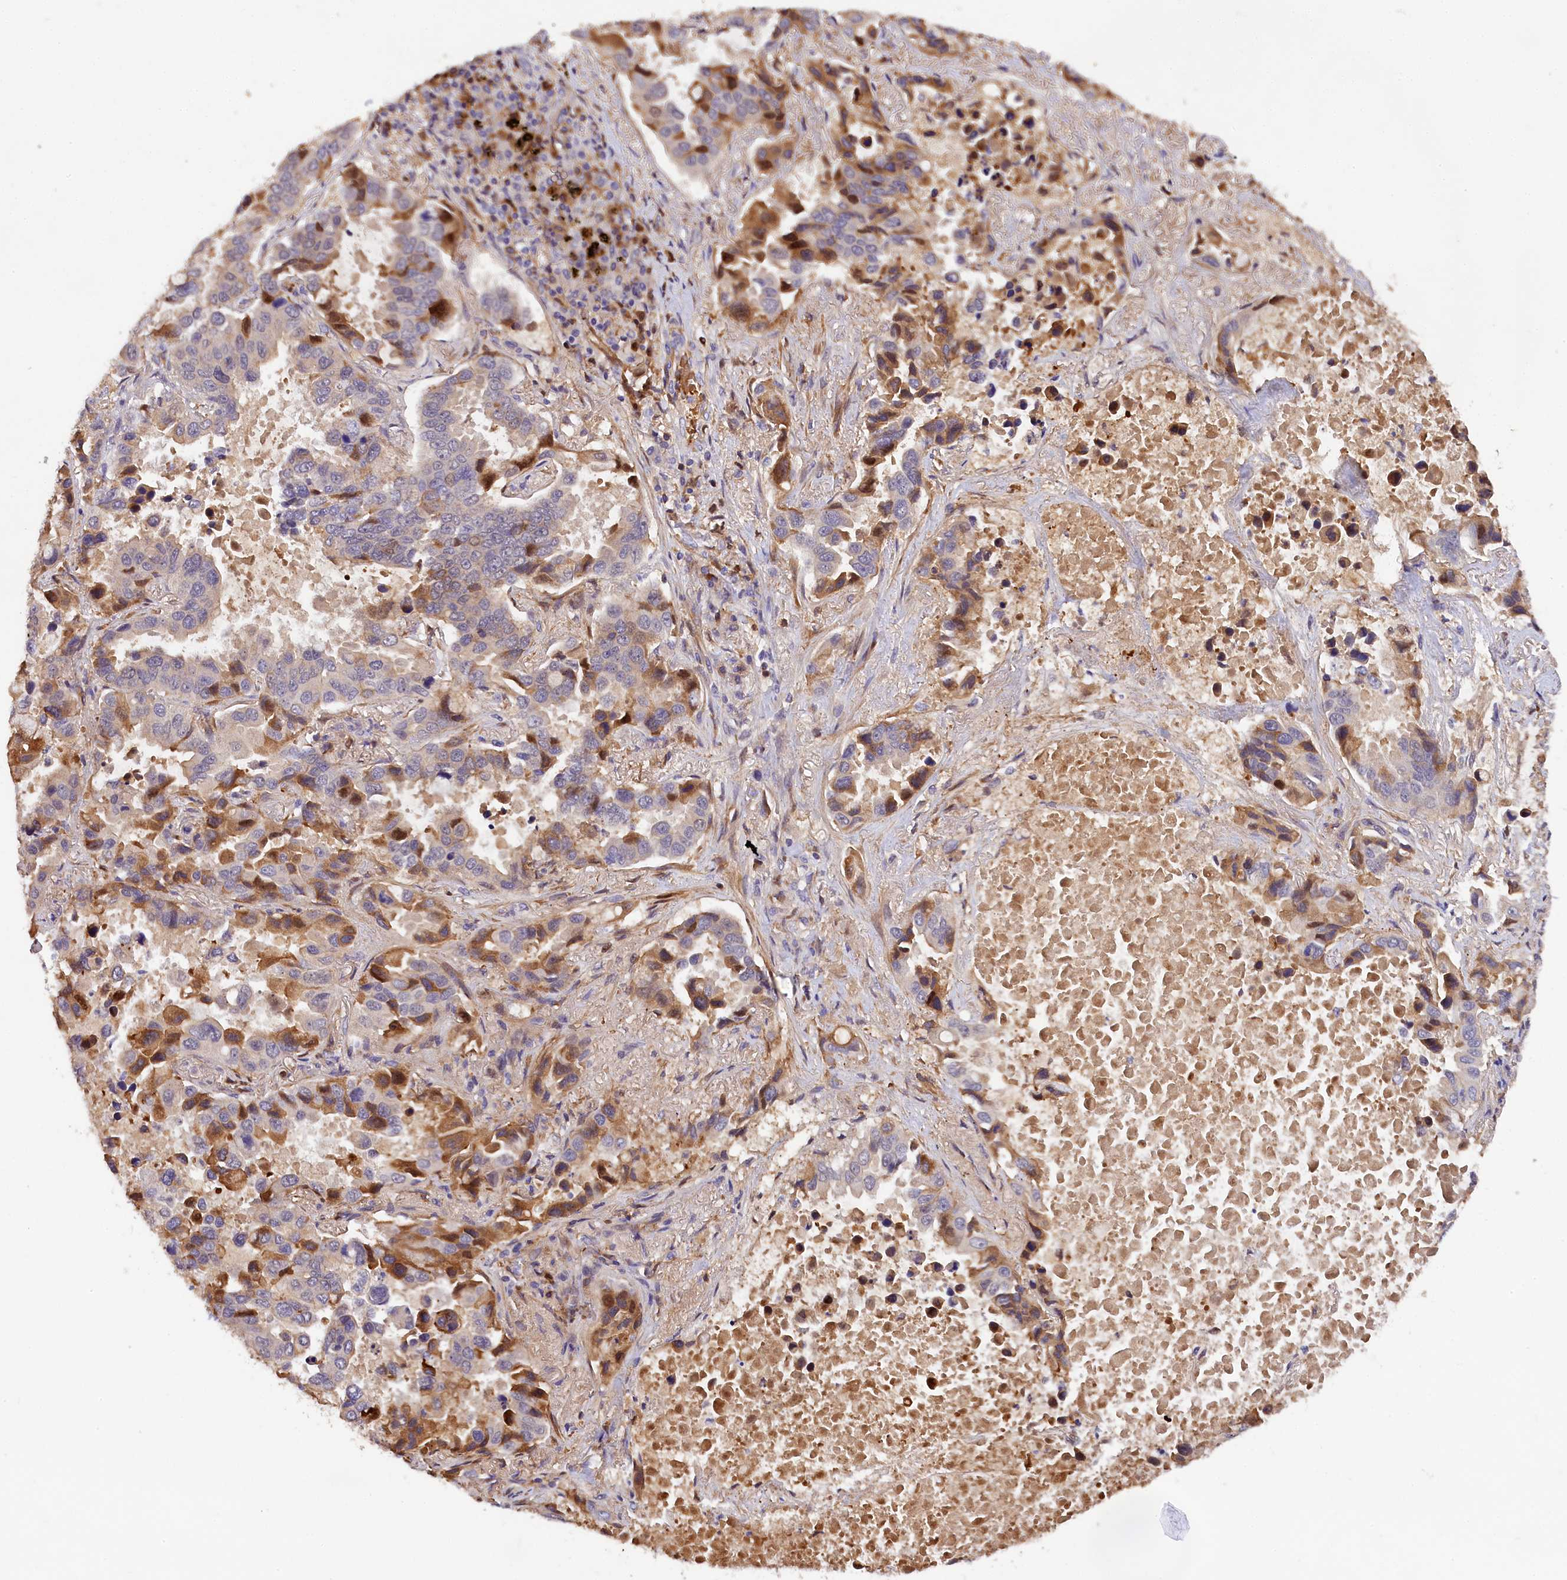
{"staining": {"intensity": "moderate", "quantity": "25%-75%", "location": "cytoplasmic/membranous"}, "tissue": "lung cancer", "cell_type": "Tumor cells", "image_type": "cancer", "snomed": [{"axis": "morphology", "description": "Adenocarcinoma, NOS"}, {"axis": "topography", "description": "Lung"}], "caption": "The immunohistochemical stain highlights moderate cytoplasmic/membranous staining in tumor cells of adenocarcinoma (lung) tissue.", "gene": "PHAF1", "patient": {"sex": "male", "age": 64}}